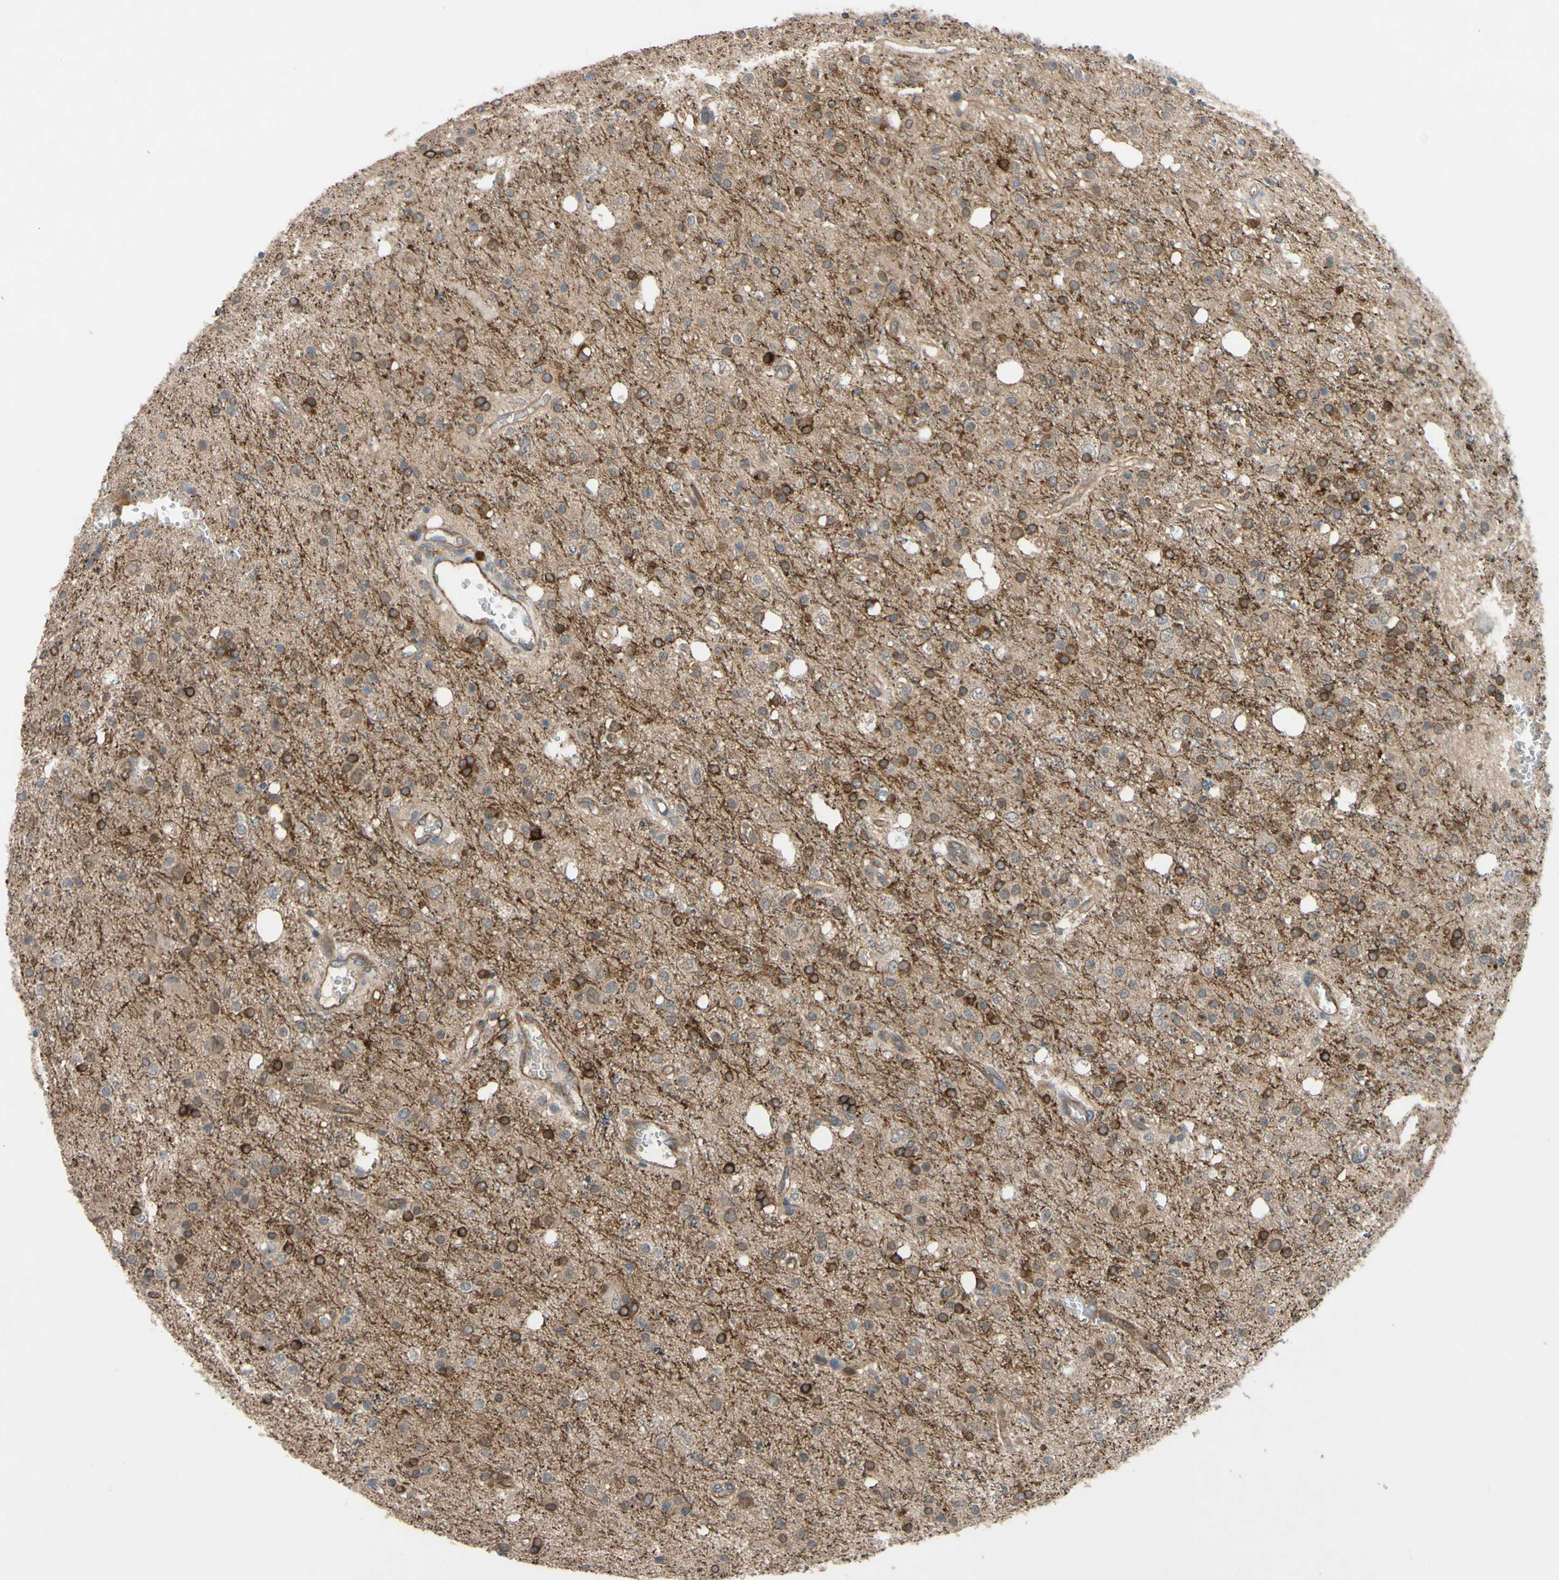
{"staining": {"intensity": "moderate", "quantity": ">75%", "location": "cytoplasmic/membranous"}, "tissue": "glioma", "cell_type": "Tumor cells", "image_type": "cancer", "snomed": [{"axis": "morphology", "description": "Glioma, malignant, High grade"}, {"axis": "topography", "description": "Brain"}], "caption": "Protein expression analysis of glioma exhibits moderate cytoplasmic/membranous positivity in approximately >75% of tumor cells.", "gene": "SHROOM4", "patient": {"sex": "male", "age": 47}}